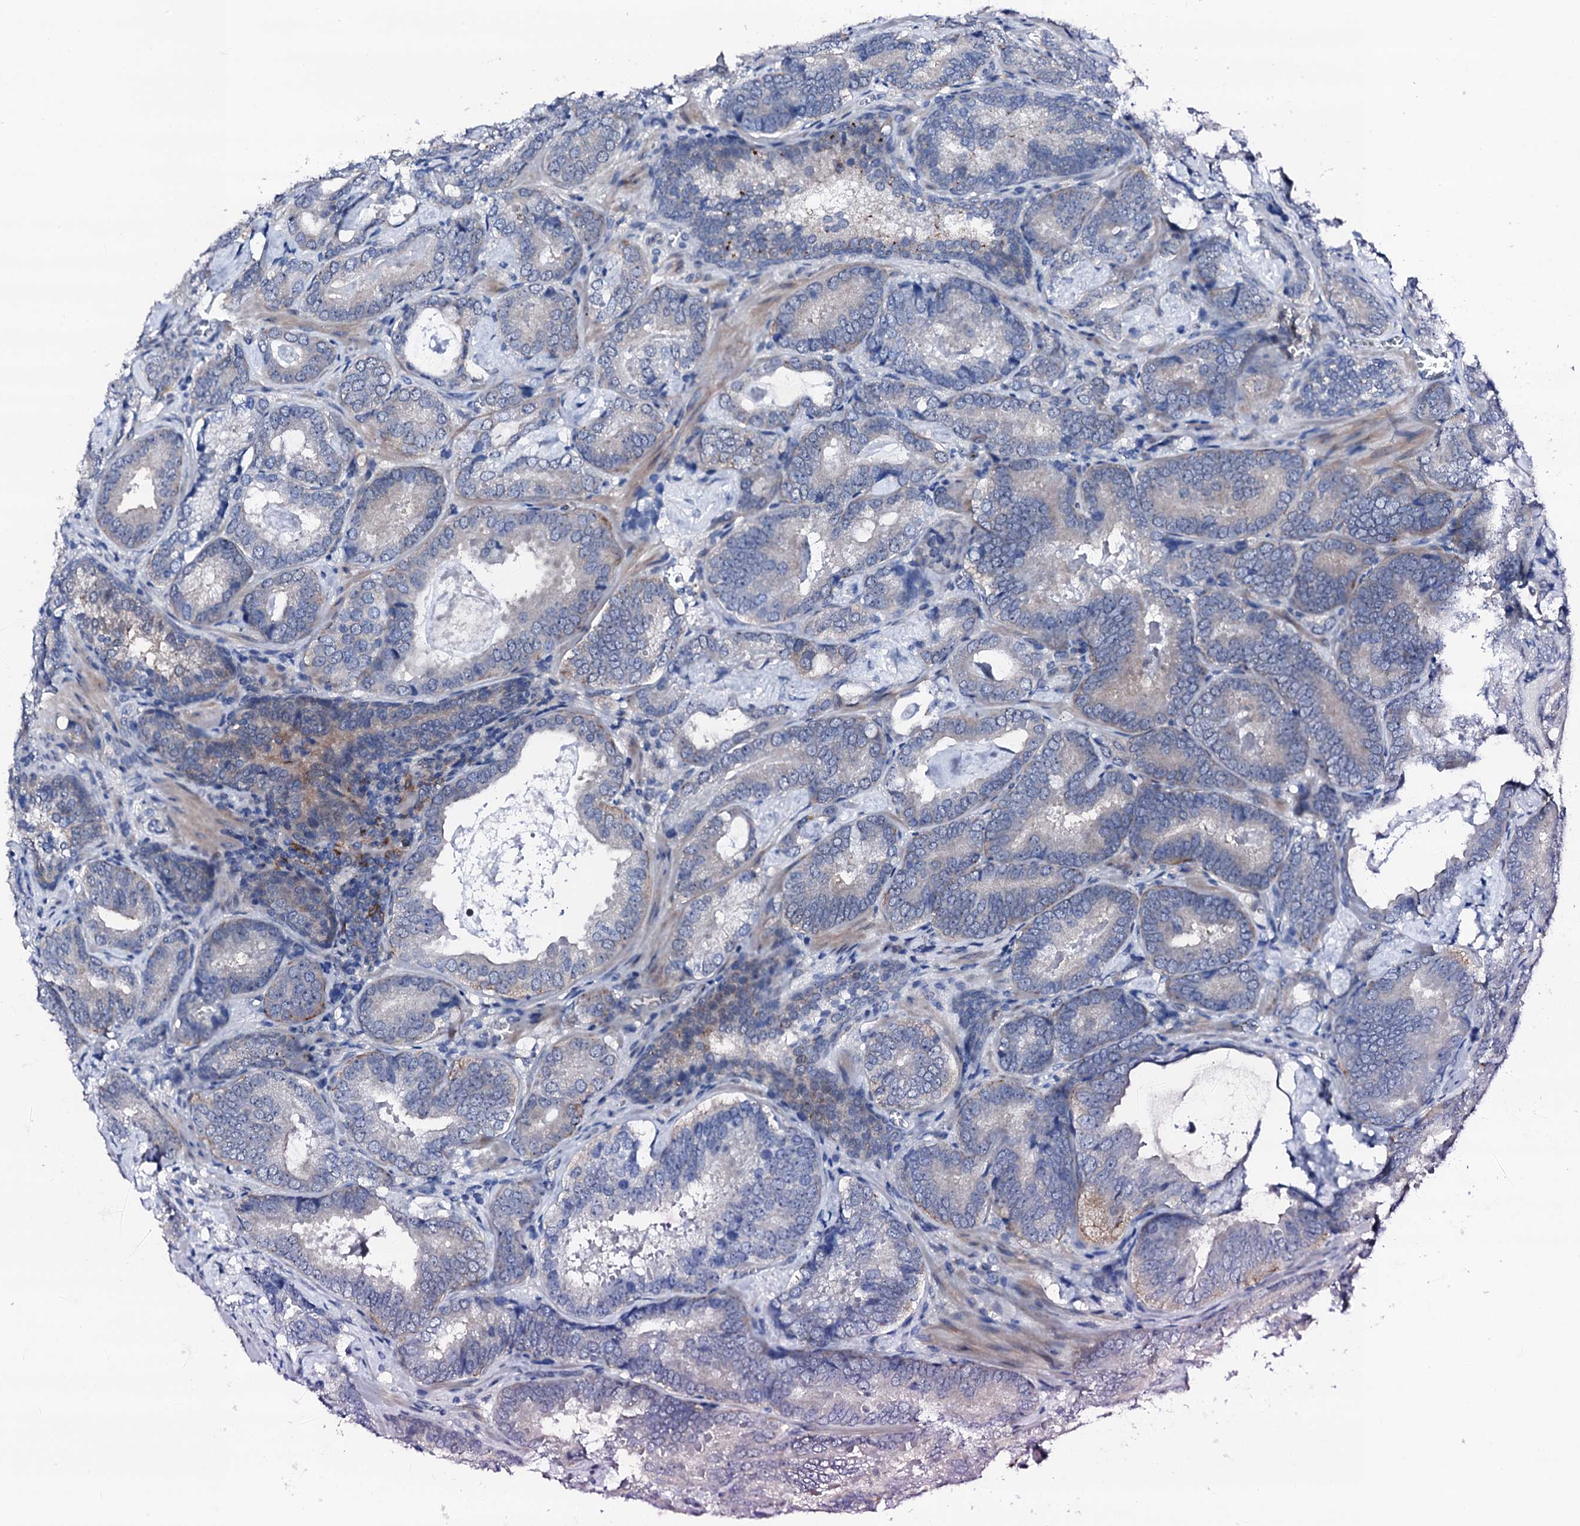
{"staining": {"intensity": "weak", "quantity": "<25%", "location": "cytoplasmic/membranous"}, "tissue": "prostate cancer", "cell_type": "Tumor cells", "image_type": "cancer", "snomed": [{"axis": "morphology", "description": "Adenocarcinoma, Low grade"}, {"axis": "topography", "description": "Prostate"}], "caption": "Tumor cells are negative for brown protein staining in prostate cancer.", "gene": "TRAFD1", "patient": {"sex": "male", "age": 60}}